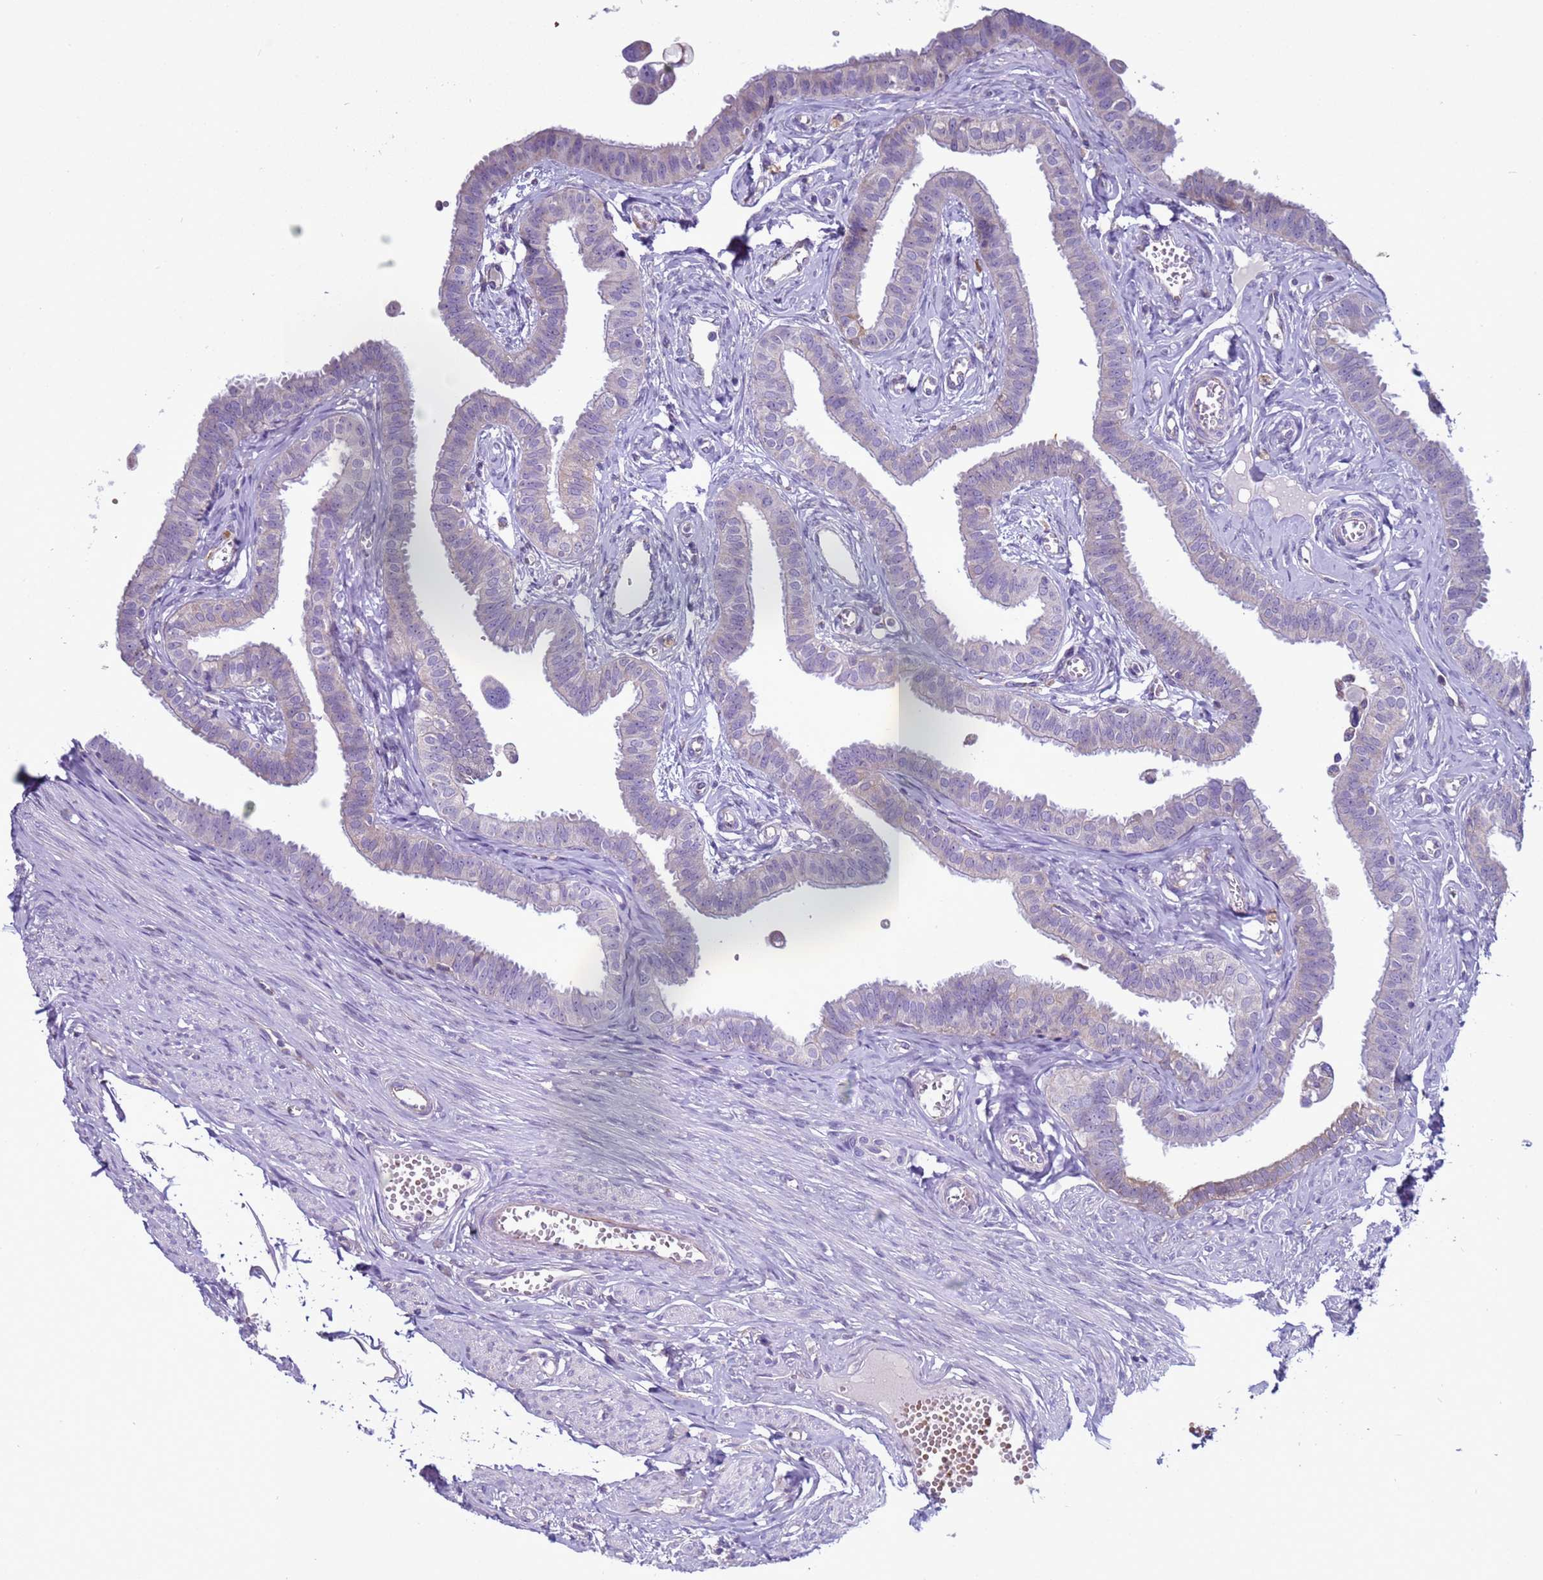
{"staining": {"intensity": "negative", "quantity": "none", "location": "none"}, "tissue": "fallopian tube", "cell_type": "Glandular cells", "image_type": "normal", "snomed": [{"axis": "morphology", "description": "Normal tissue, NOS"}, {"axis": "morphology", "description": "Carcinoma, NOS"}, {"axis": "topography", "description": "Fallopian tube"}, {"axis": "topography", "description": "Ovary"}], "caption": "An image of human fallopian tube is negative for staining in glandular cells.", "gene": "ABHD17B", "patient": {"sex": "female", "age": 59}}